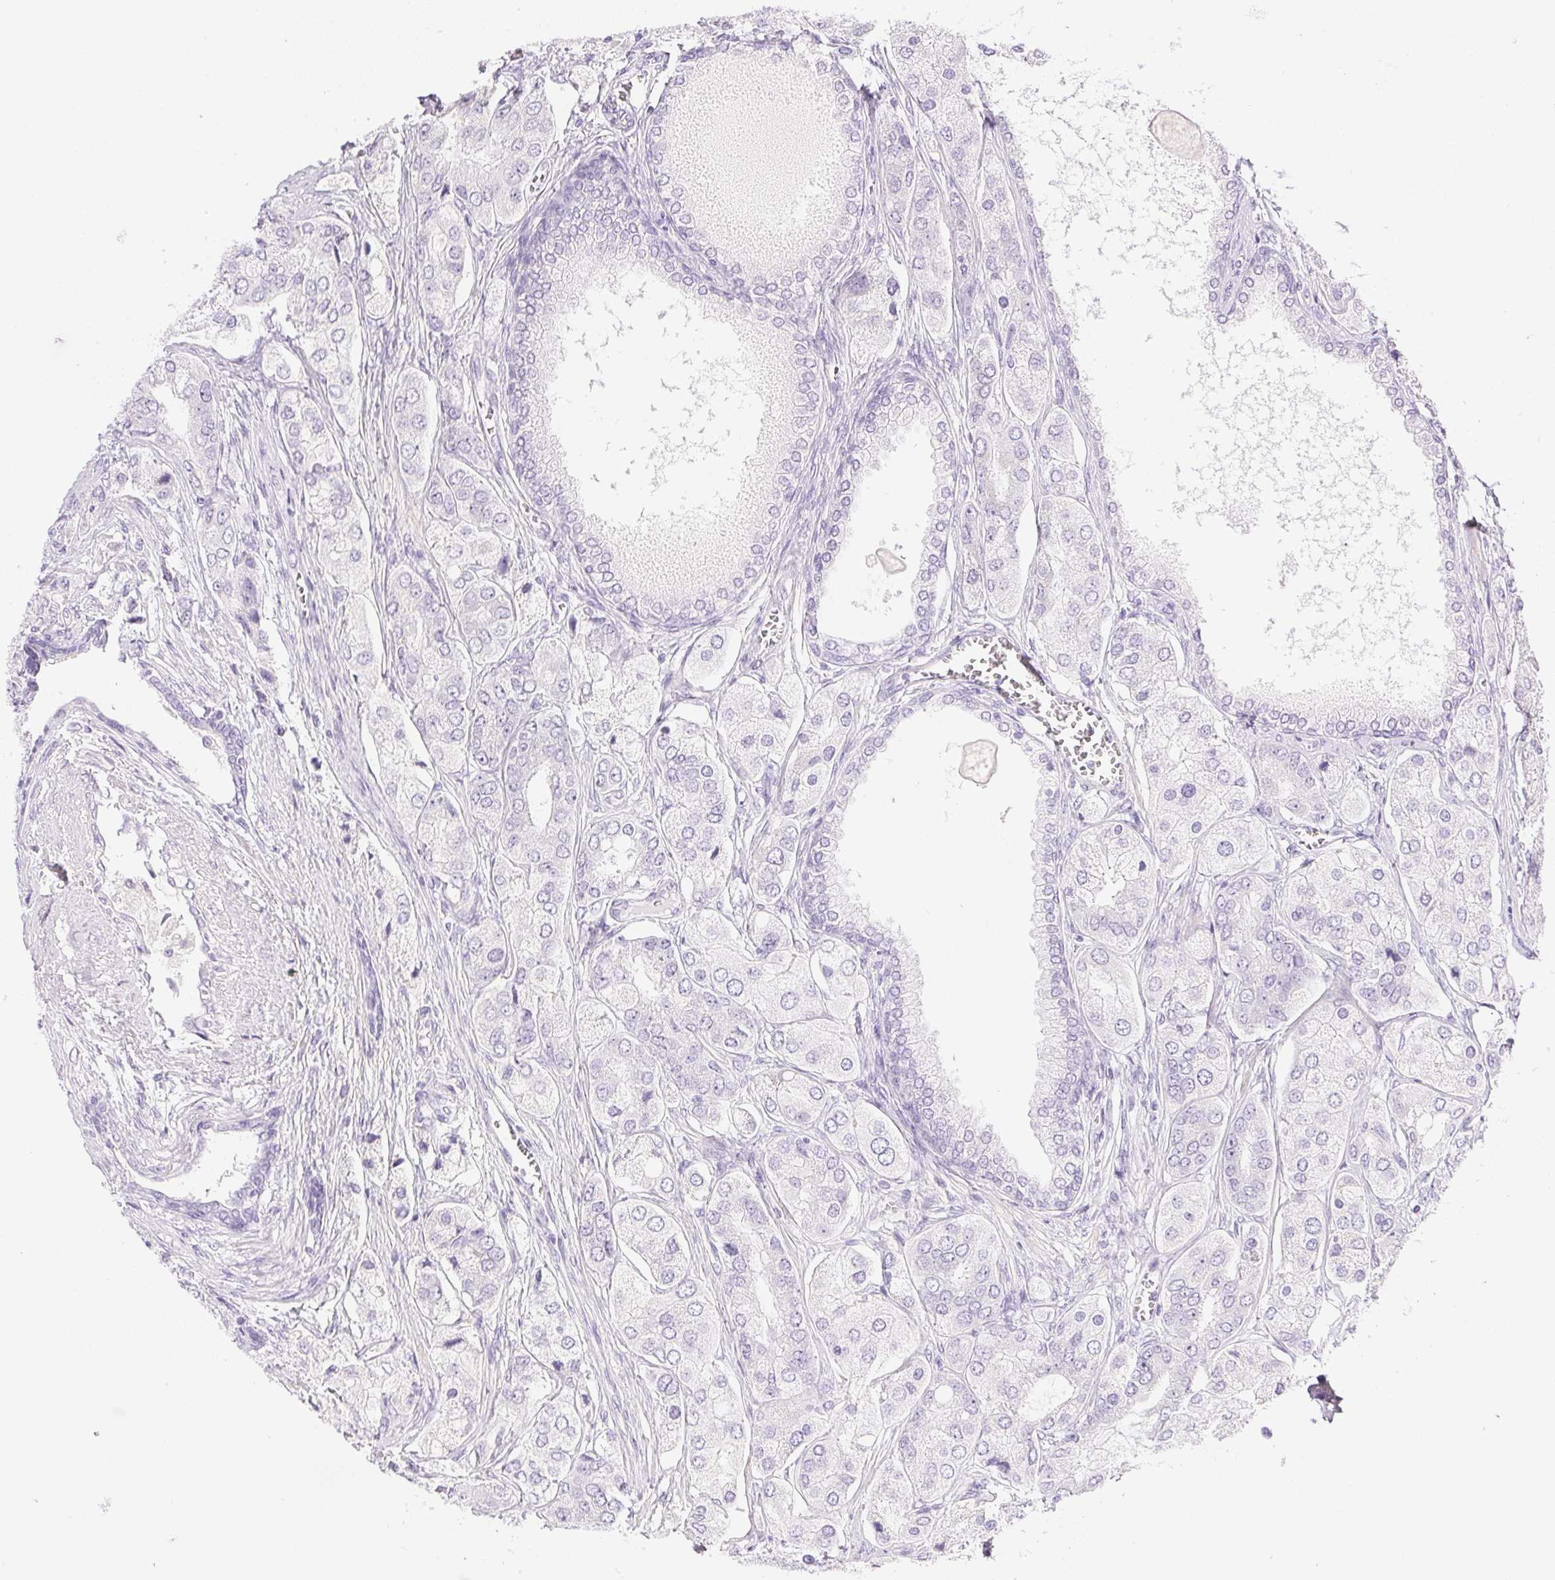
{"staining": {"intensity": "negative", "quantity": "none", "location": "none"}, "tissue": "prostate cancer", "cell_type": "Tumor cells", "image_type": "cancer", "snomed": [{"axis": "morphology", "description": "Adenocarcinoma, Low grade"}, {"axis": "topography", "description": "Prostate"}], "caption": "This is an immunohistochemistry photomicrograph of human adenocarcinoma (low-grade) (prostate). There is no expression in tumor cells.", "gene": "CTRL", "patient": {"sex": "male", "age": 69}}